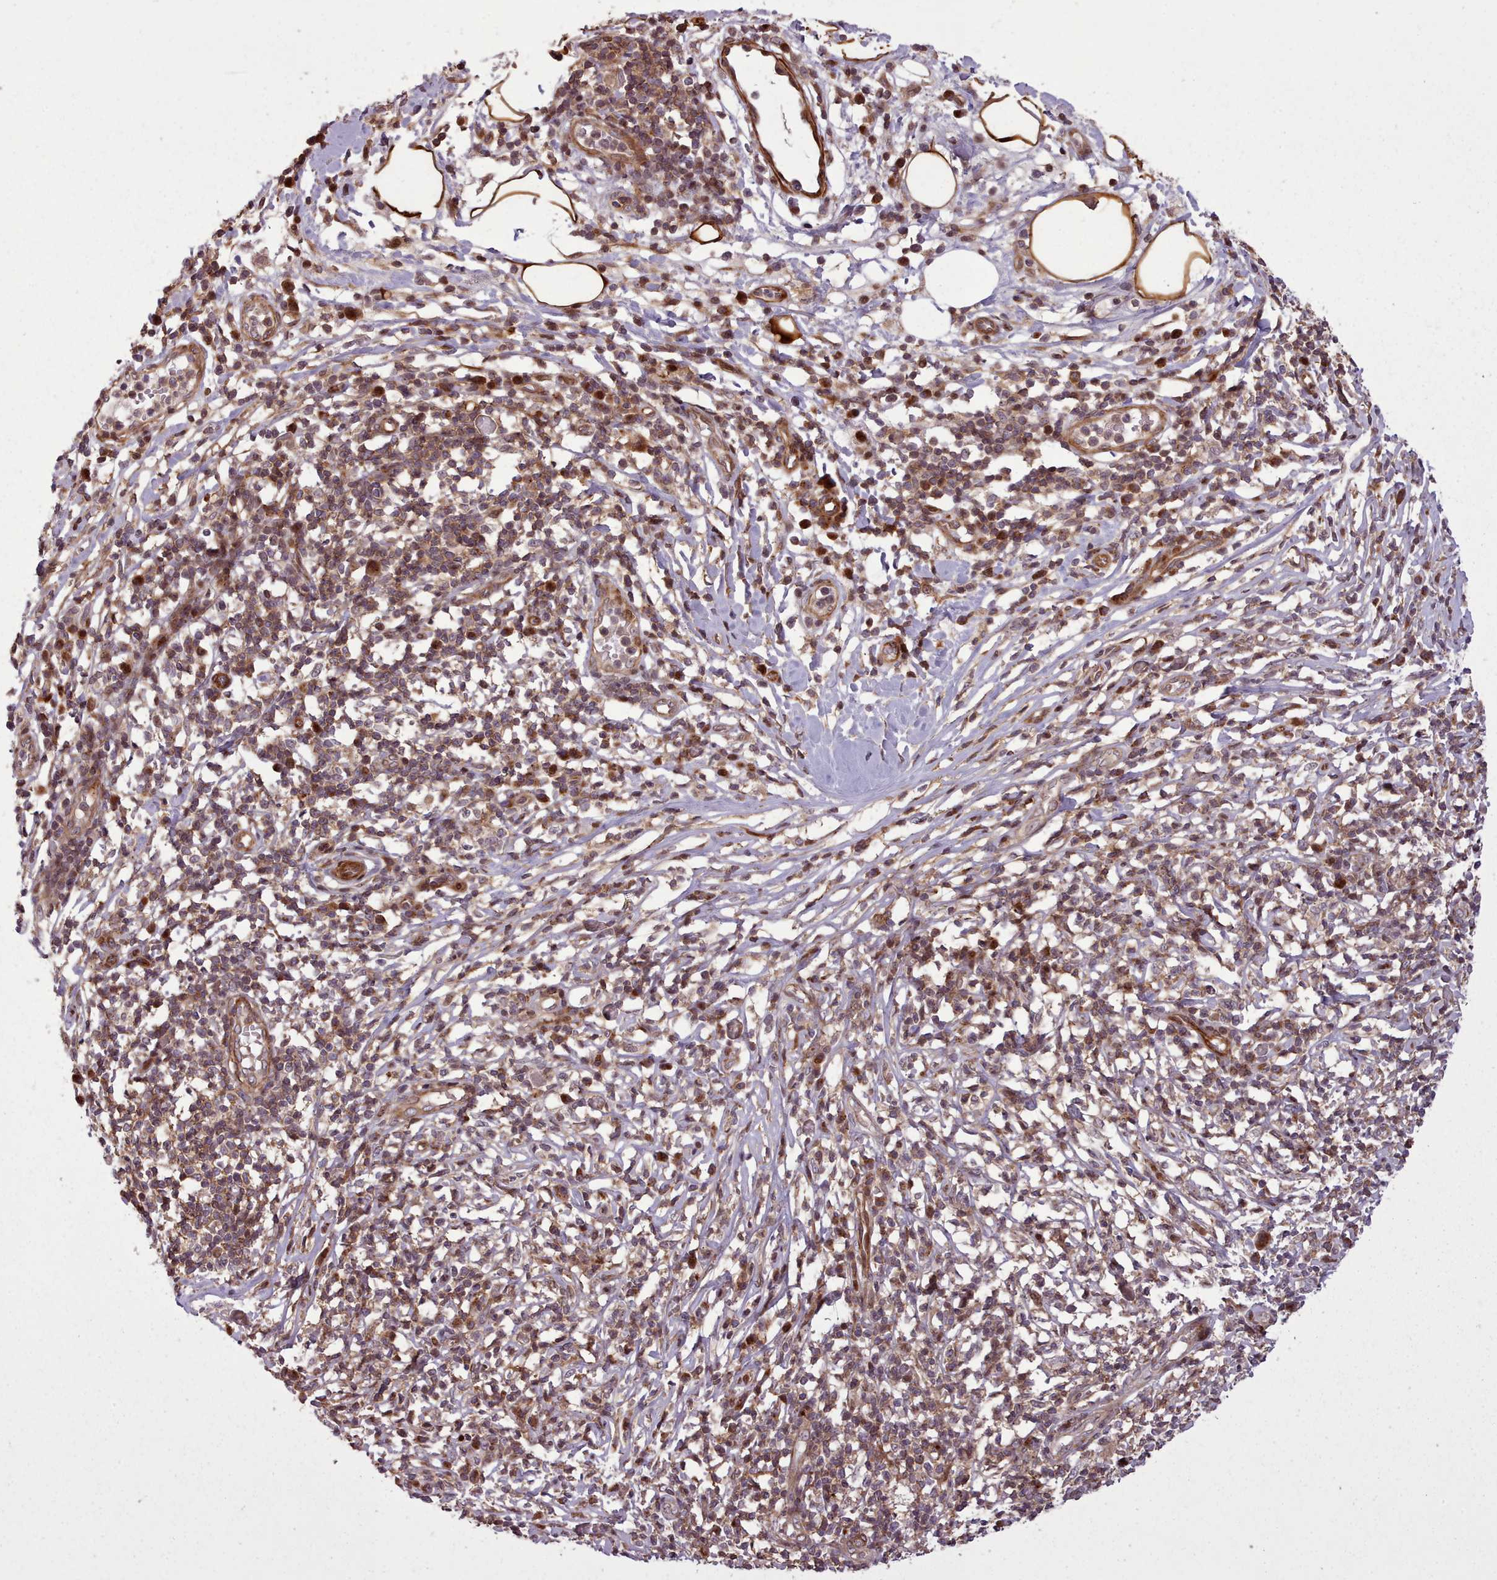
{"staining": {"intensity": "moderate", "quantity": "25%-75%", "location": "cytoplasmic/membranous"}, "tissue": "melanoma", "cell_type": "Tumor cells", "image_type": "cancer", "snomed": [{"axis": "morphology", "description": "Malignant melanoma, NOS"}, {"axis": "topography", "description": "Skin"}], "caption": "Protein staining of melanoma tissue demonstrates moderate cytoplasmic/membranous staining in about 25%-75% of tumor cells. (DAB = brown stain, brightfield microscopy at high magnification).", "gene": "NLRP7", "patient": {"sex": "male", "age": 66}}